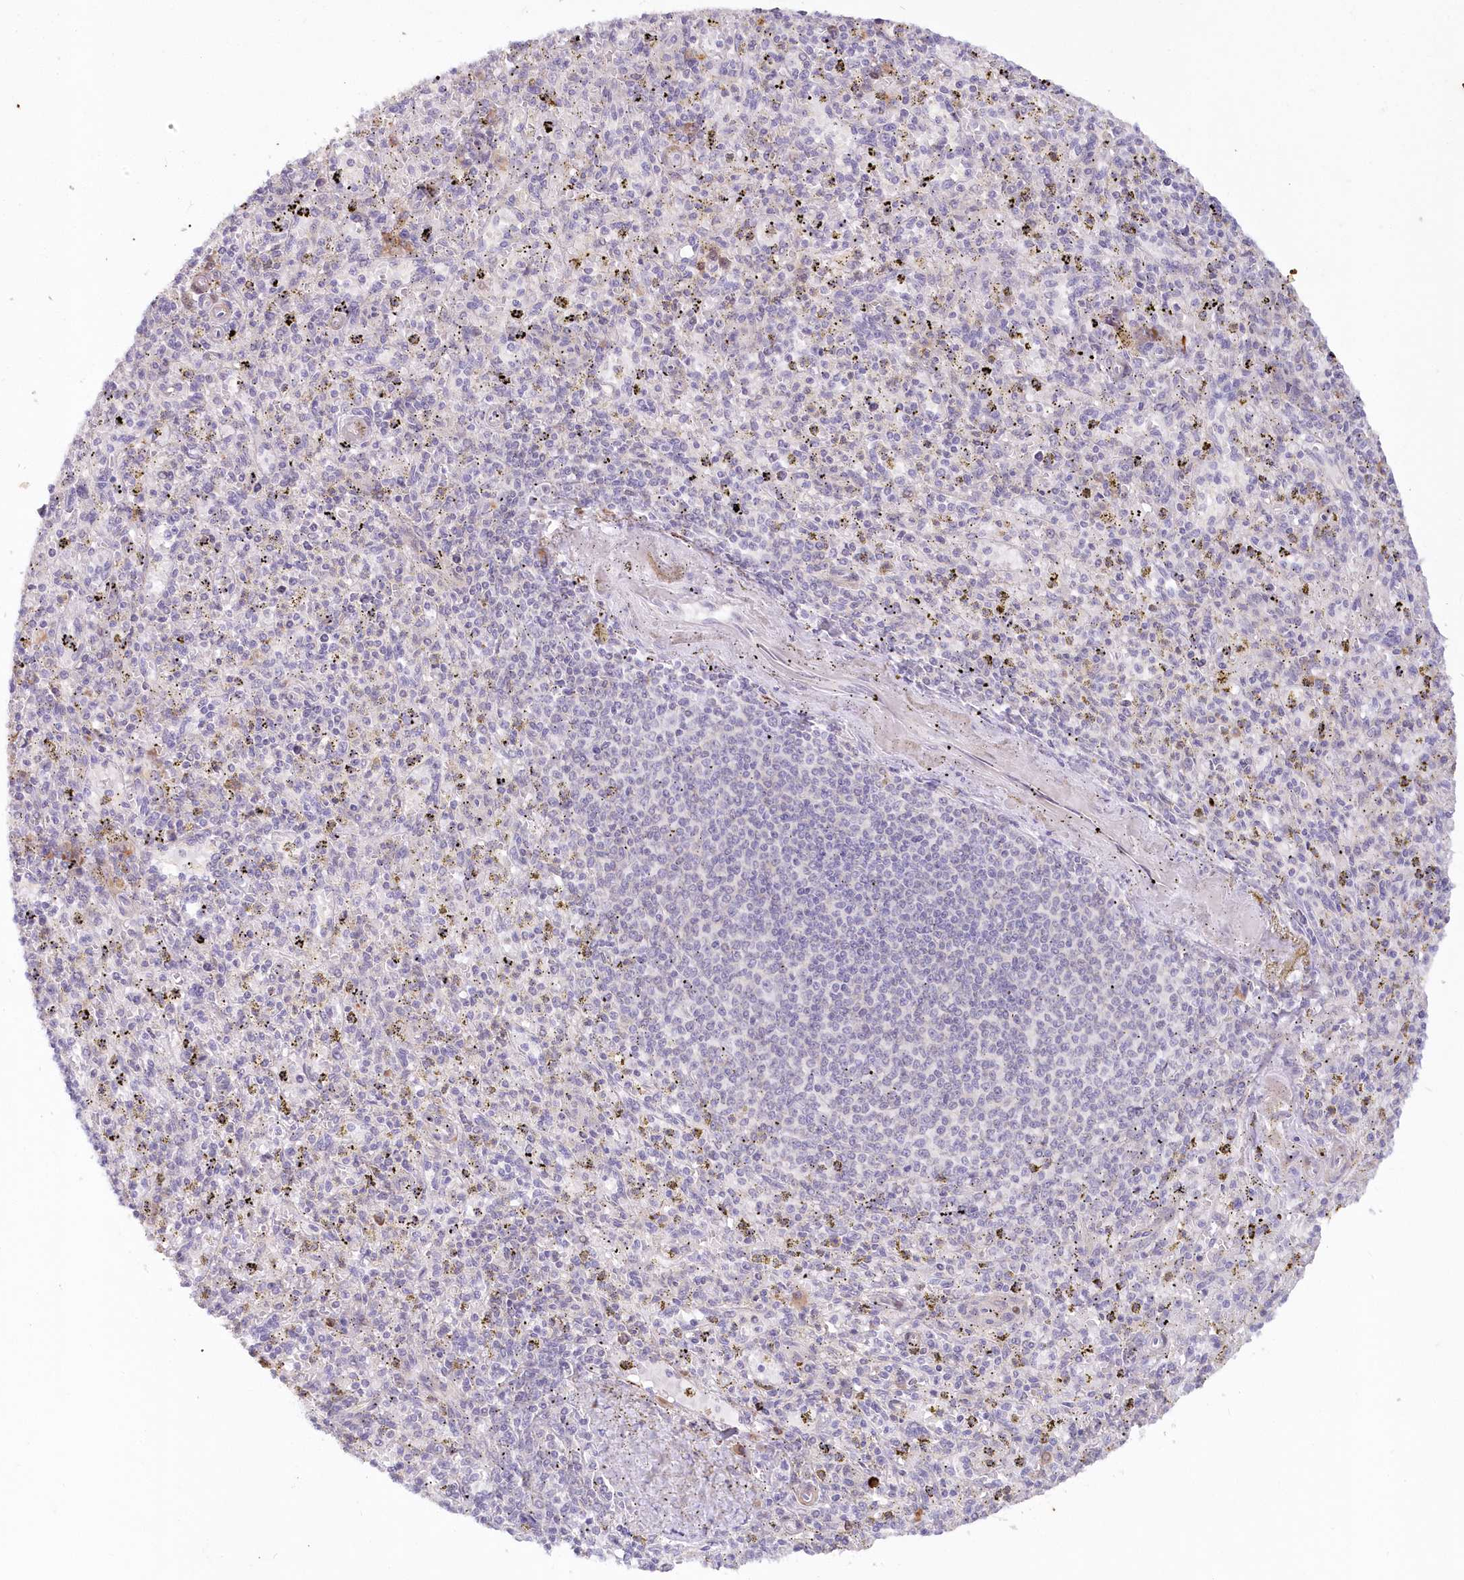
{"staining": {"intensity": "negative", "quantity": "none", "location": "none"}, "tissue": "spleen", "cell_type": "Cells in red pulp", "image_type": "normal", "snomed": [{"axis": "morphology", "description": "Normal tissue, NOS"}, {"axis": "topography", "description": "Spleen"}], "caption": "Histopathology image shows no protein positivity in cells in red pulp of benign spleen.", "gene": "SNED1", "patient": {"sex": "male", "age": 72}}